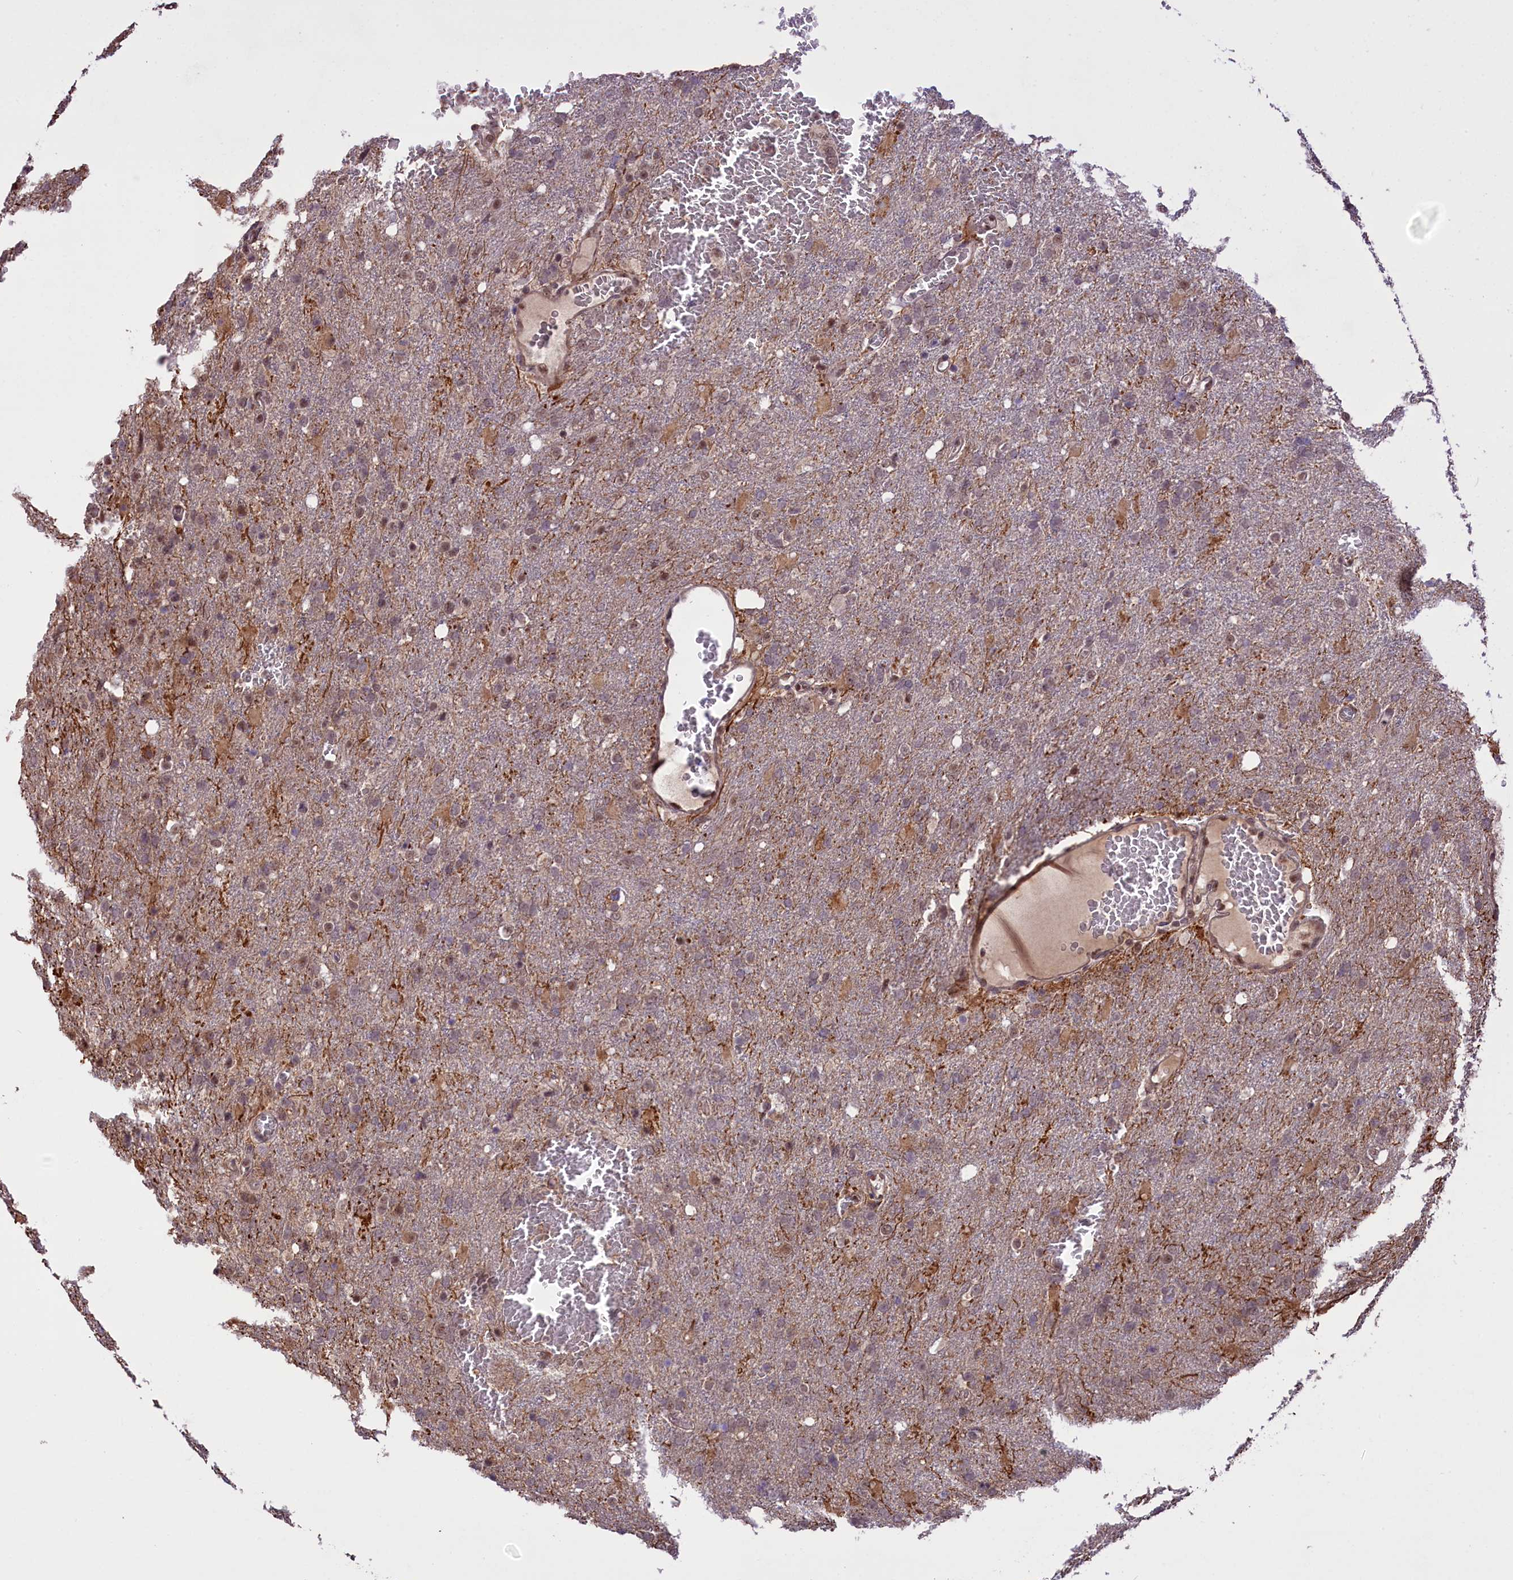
{"staining": {"intensity": "moderate", "quantity": "<25%", "location": "nuclear"}, "tissue": "glioma", "cell_type": "Tumor cells", "image_type": "cancer", "snomed": [{"axis": "morphology", "description": "Glioma, malignant, High grade"}, {"axis": "topography", "description": "Brain"}], "caption": "Immunohistochemical staining of human glioma displays low levels of moderate nuclear expression in approximately <25% of tumor cells.", "gene": "CARD8", "patient": {"sex": "female", "age": 74}}